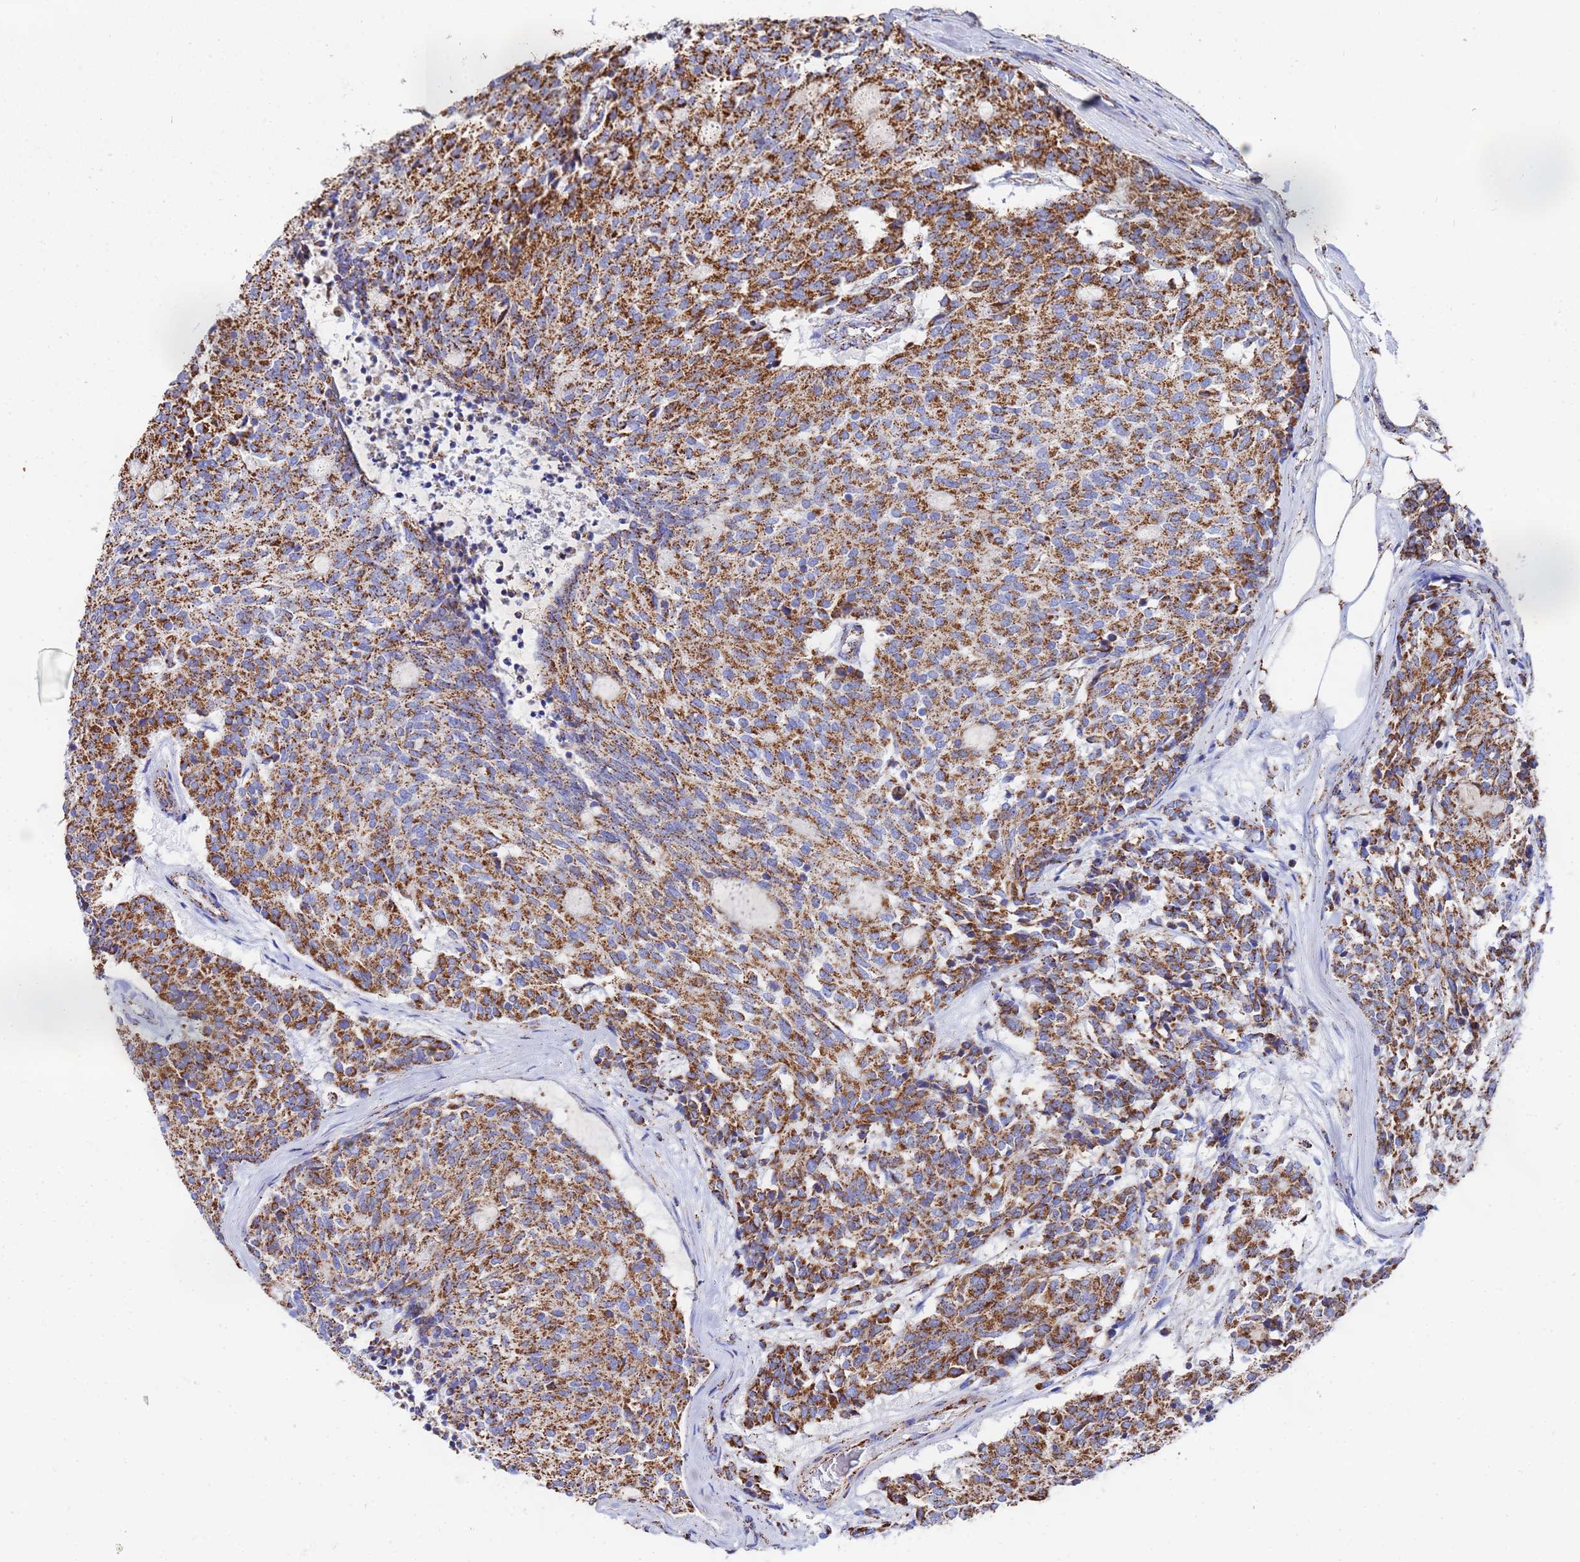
{"staining": {"intensity": "strong", "quantity": ">75%", "location": "cytoplasmic/membranous"}, "tissue": "carcinoid", "cell_type": "Tumor cells", "image_type": "cancer", "snomed": [{"axis": "morphology", "description": "Carcinoid, malignant, NOS"}, {"axis": "topography", "description": "Pancreas"}], "caption": "Immunohistochemical staining of human malignant carcinoid reveals strong cytoplasmic/membranous protein expression in approximately >75% of tumor cells. (DAB (3,3'-diaminobenzidine) IHC with brightfield microscopy, high magnification).", "gene": "GLUD1", "patient": {"sex": "female", "age": 54}}